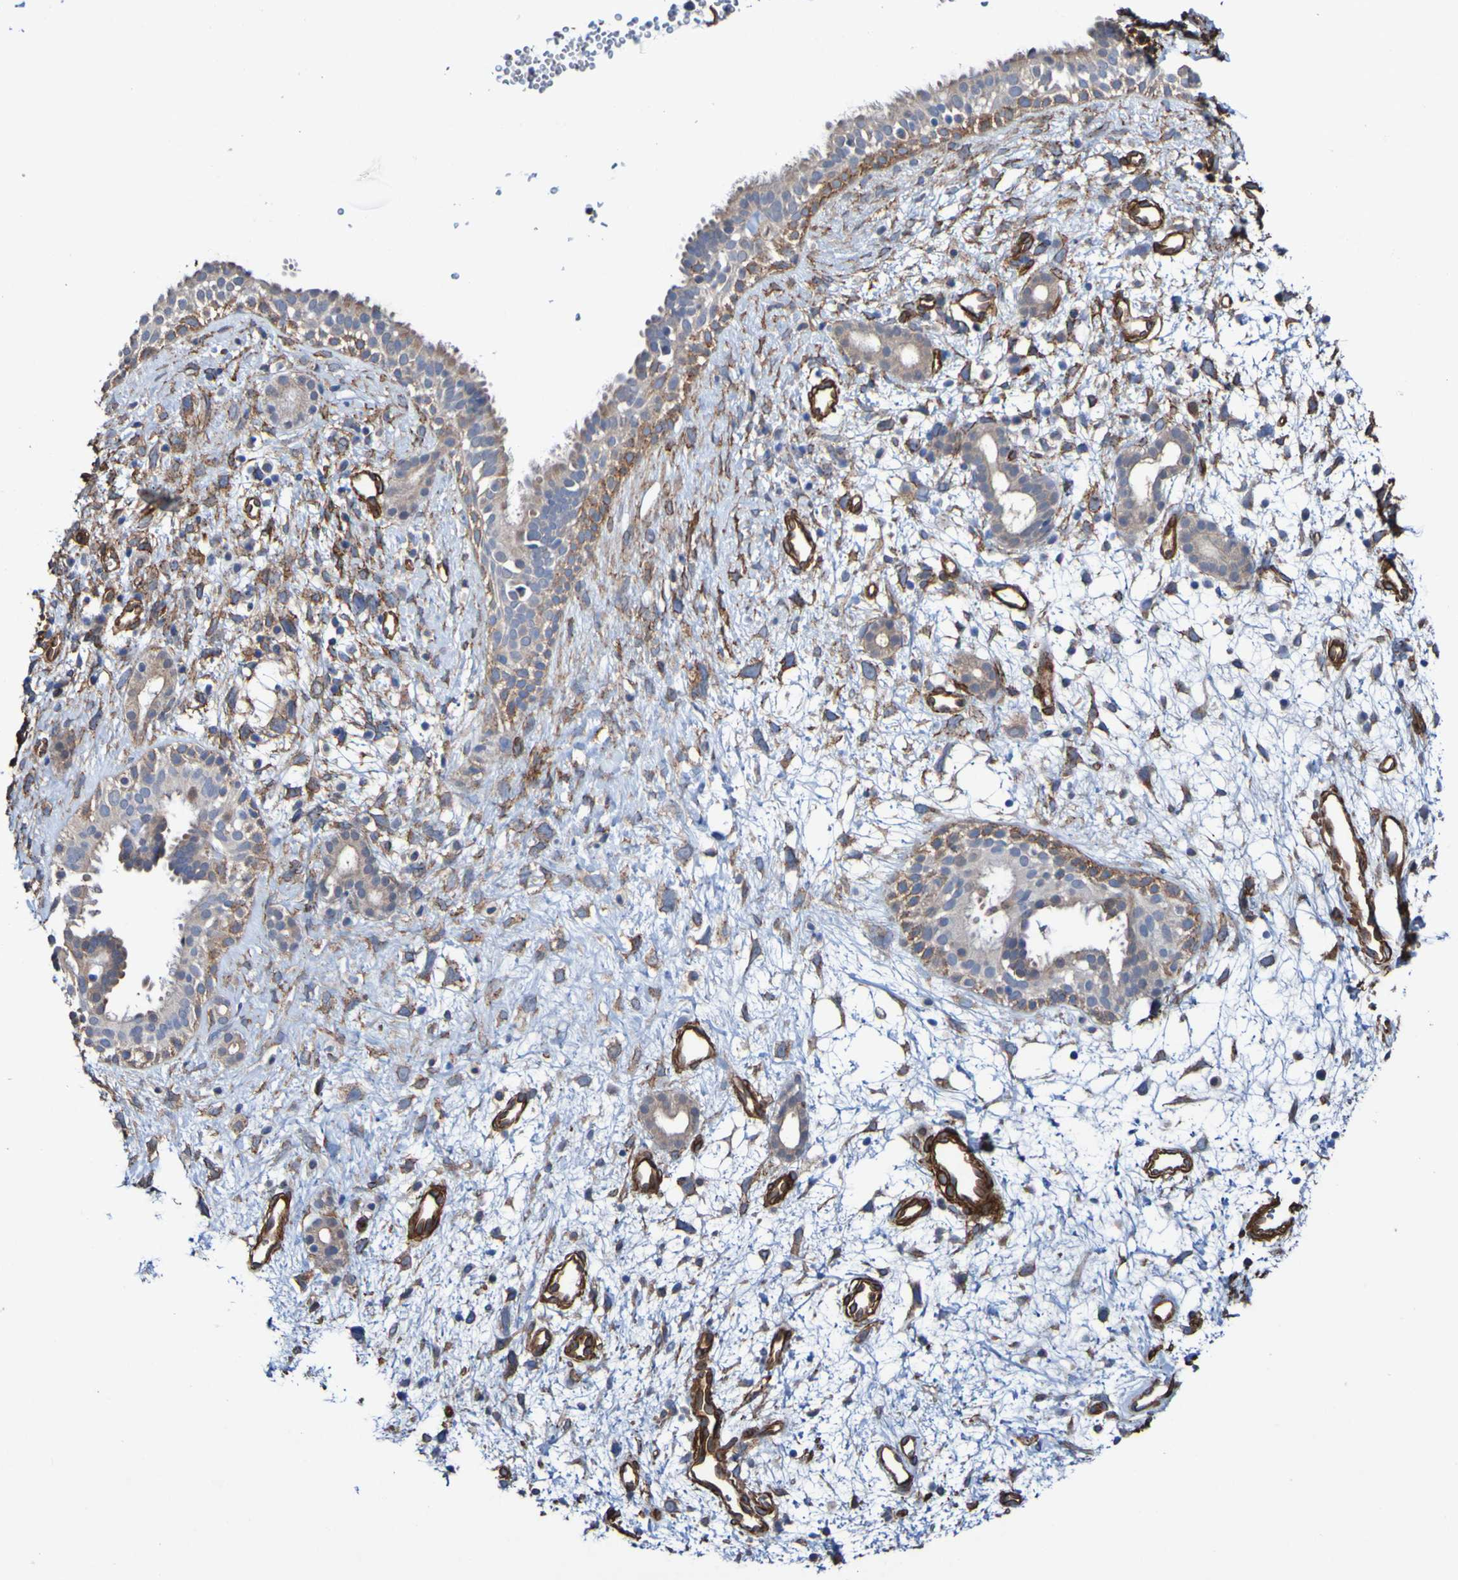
{"staining": {"intensity": "moderate", "quantity": ">75%", "location": "cytoplasmic/membranous"}, "tissue": "nasopharynx", "cell_type": "Respiratory epithelial cells", "image_type": "normal", "snomed": [{"axis": "morphology", "description": "Normal tissue, NOS"}, {"axis": "topography", "description": "Nasopharynx"}], "caption": "Immunohistochemical staining of normal nasopharynx demonstrates medium levels of moderate cytoplasmic/membranous positivity in approximately >75% of respiratory epithelial cells.", "gene": "ELMOD3", "patient": {"sex": "male", "age": 22}}